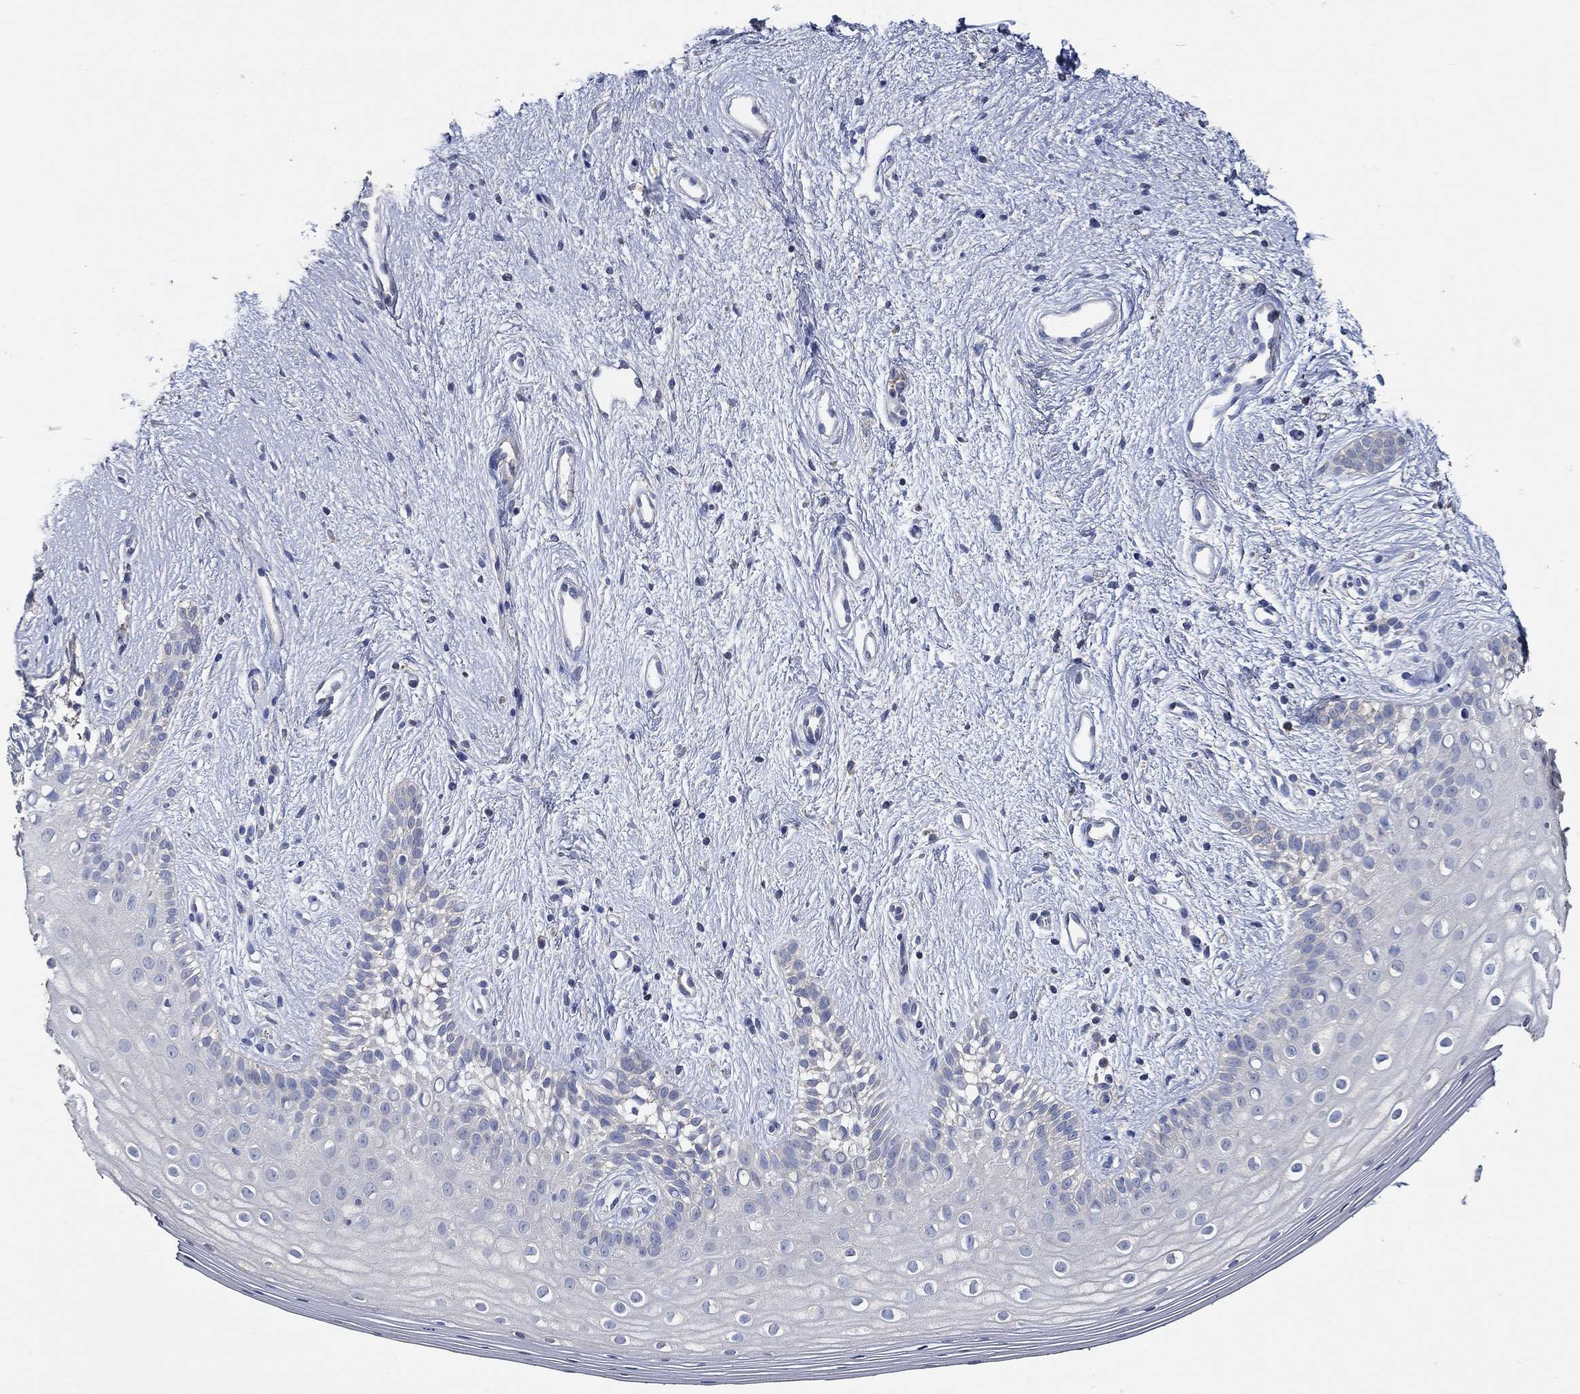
{"staining": {"intensity": "negative", "quantity": "none", "location": "none"}, "tissue": "vagina", "cell_type": "Squamous epithelial cells", "image_type": "normal", "snomed": [{"axis": "morphology", "description": "Normal tissue, NOS"}, {"axis": "topography", "description": "Vagina"}], "caption": "Immunohistochemistry image of normal vagina stained for a protein (brown), which demonstrates no positivity in squamous epithelial cells.", "gene": "DOCK3", "patient": {"sex": "female", "age": 47}}